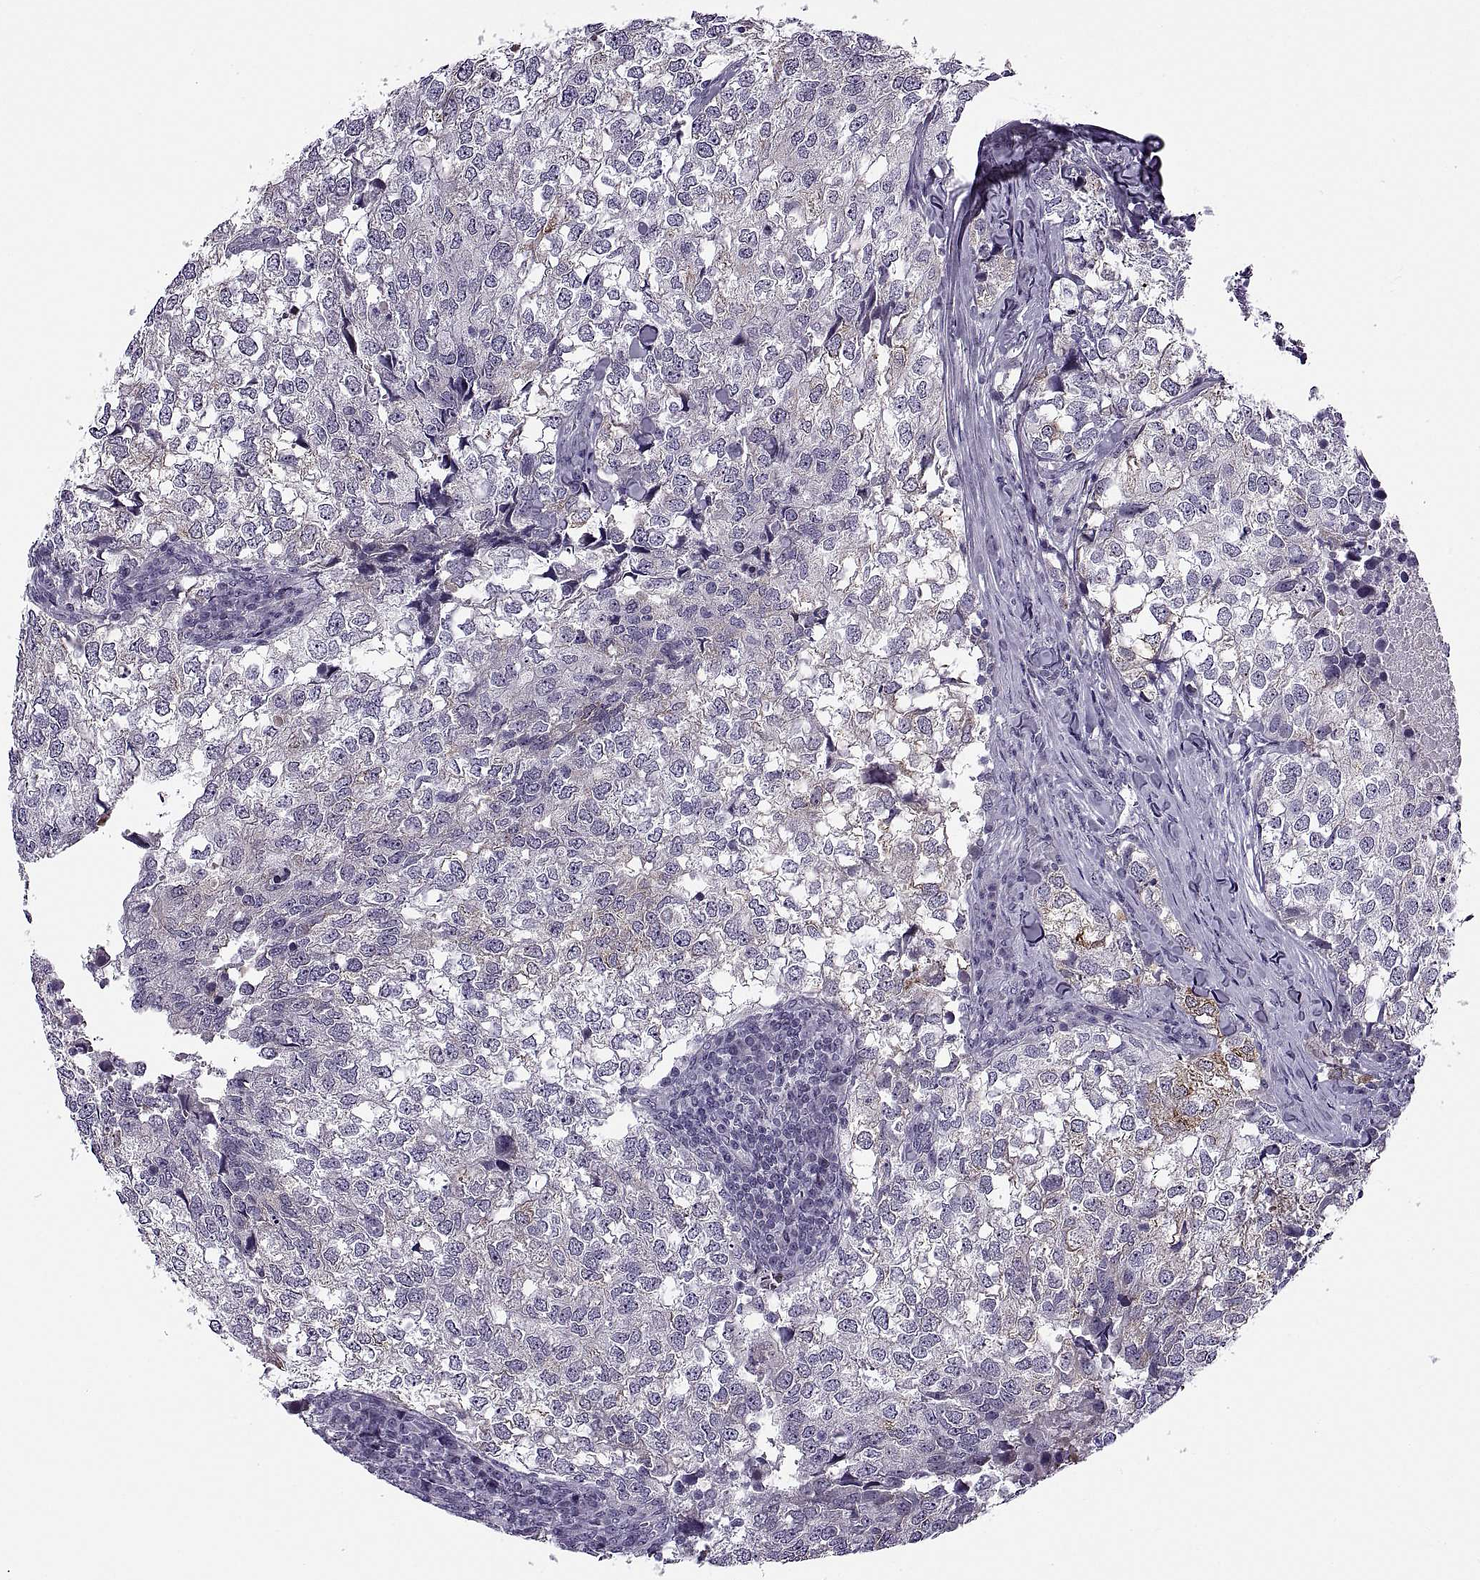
{"staining": {"intensity": "negative", "quantity": "none", "location": "none"}, "tissue": "breast cancer", "cell_type": "Tumor cells", "image_type": "cancer", "snomed": [{"axis": "morphology", "description": "Duct carcinoma"}, {"axis": "topography", "description": "Breast"}], "caption": "Tumor cells are negative for brown protein staining in breast infiltrating ductal carcinoma.", "gene": "MAGEB1", "patient": {"sex": "female", "age": 30}}